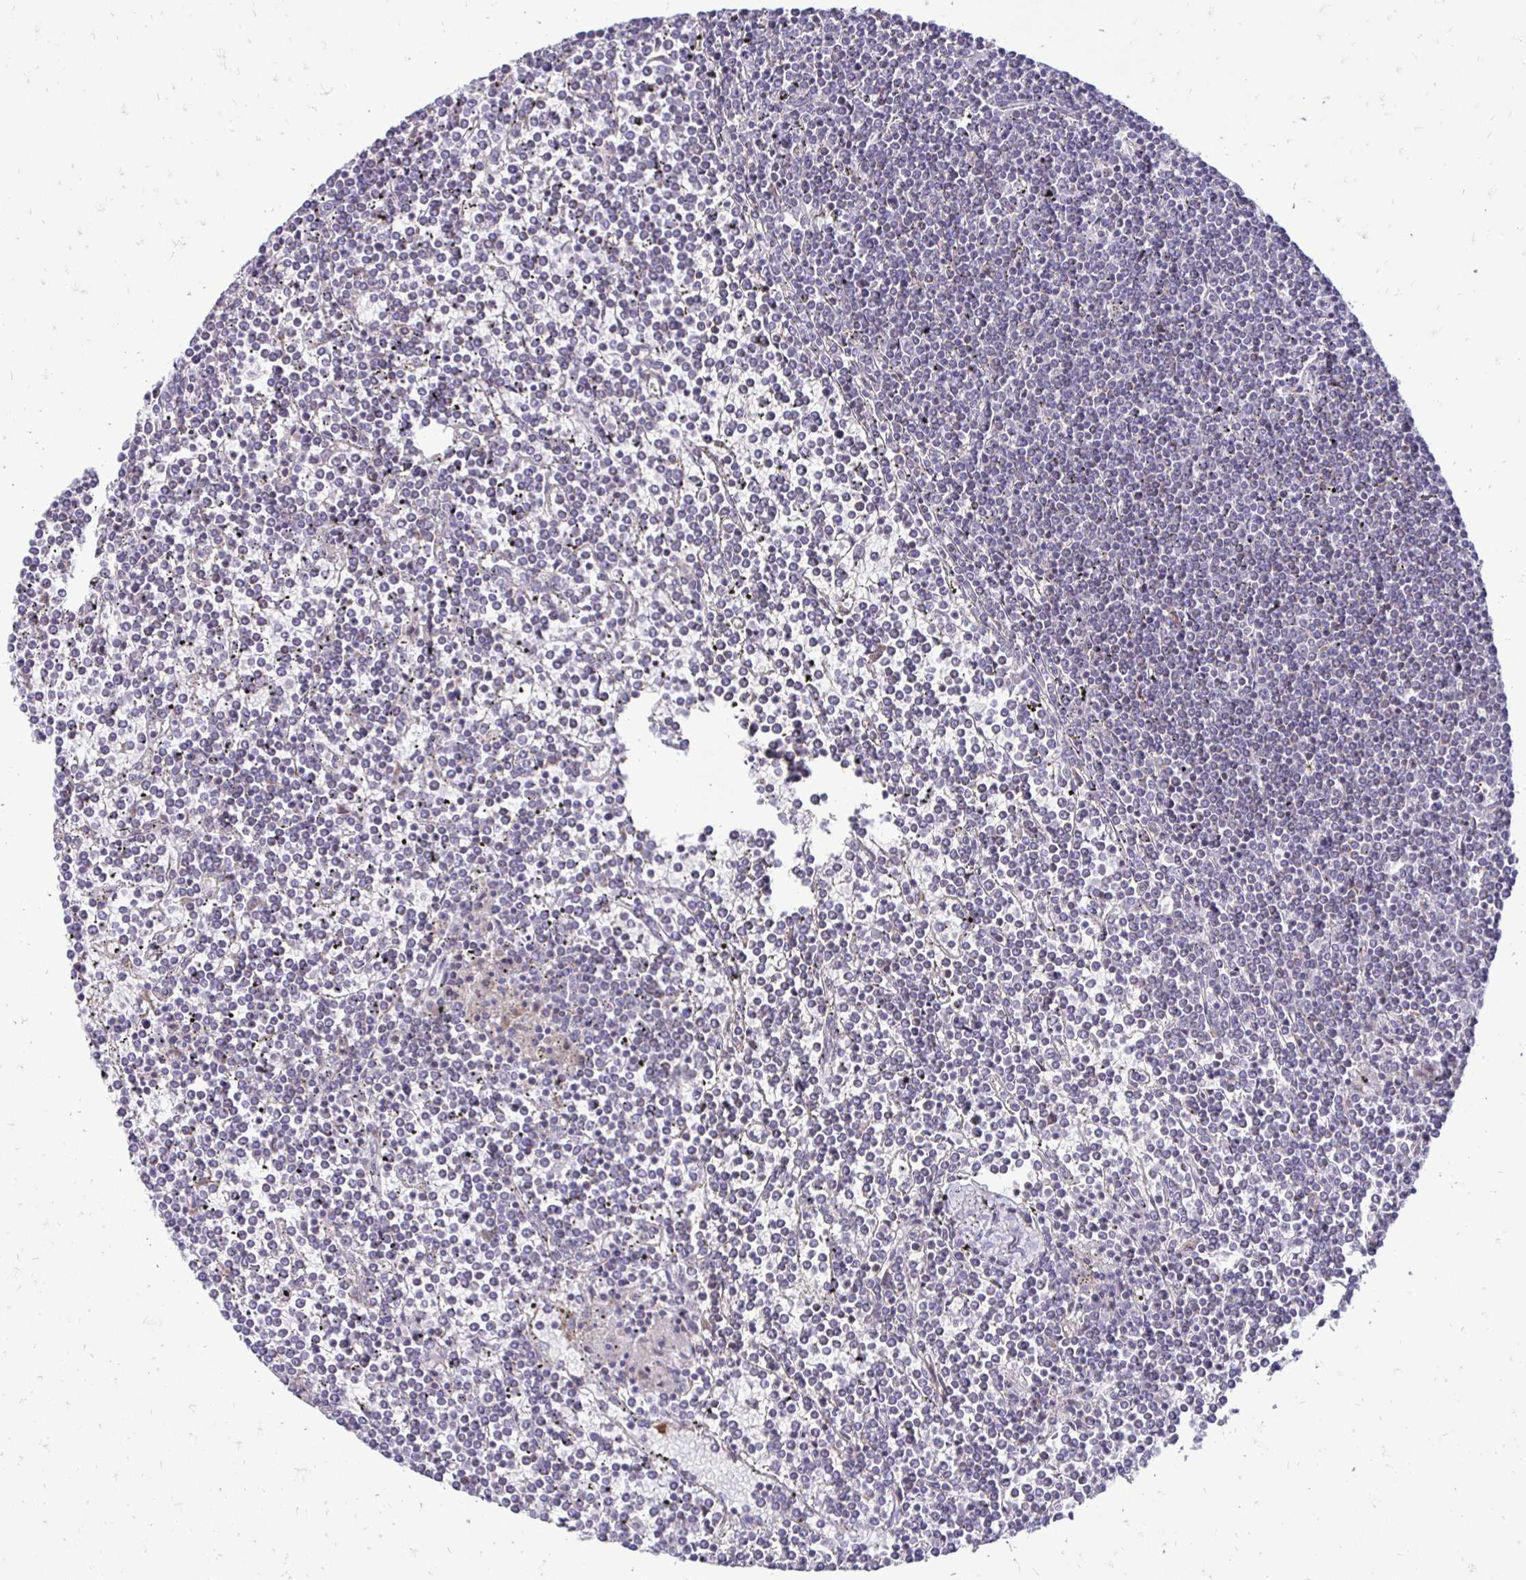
{"staining": {"intensity": "negative", "quantity": "none", "location": "none"}, "tissue": "lymphoma", "cell_type": "Tumor cells", "image_type": "cancer", "snomed": [{"axis": "morphology", "description": "Malignant lymphoma, non-Hodgkin's type, Low grade"}, {"axis": "topography", "description": "Spleen"}], "caption": "Immunohistochemistry (IHC) image of neoplastic tissue: human low-grade malignant lymphoma, non-Hodgkin's type stained with DAB (3,3'-diaminobenzidine) demonstrates no significant protein expression in tumor cells.", "gene": "GAS2", "patient": {"sex": "female", "age": 19}}